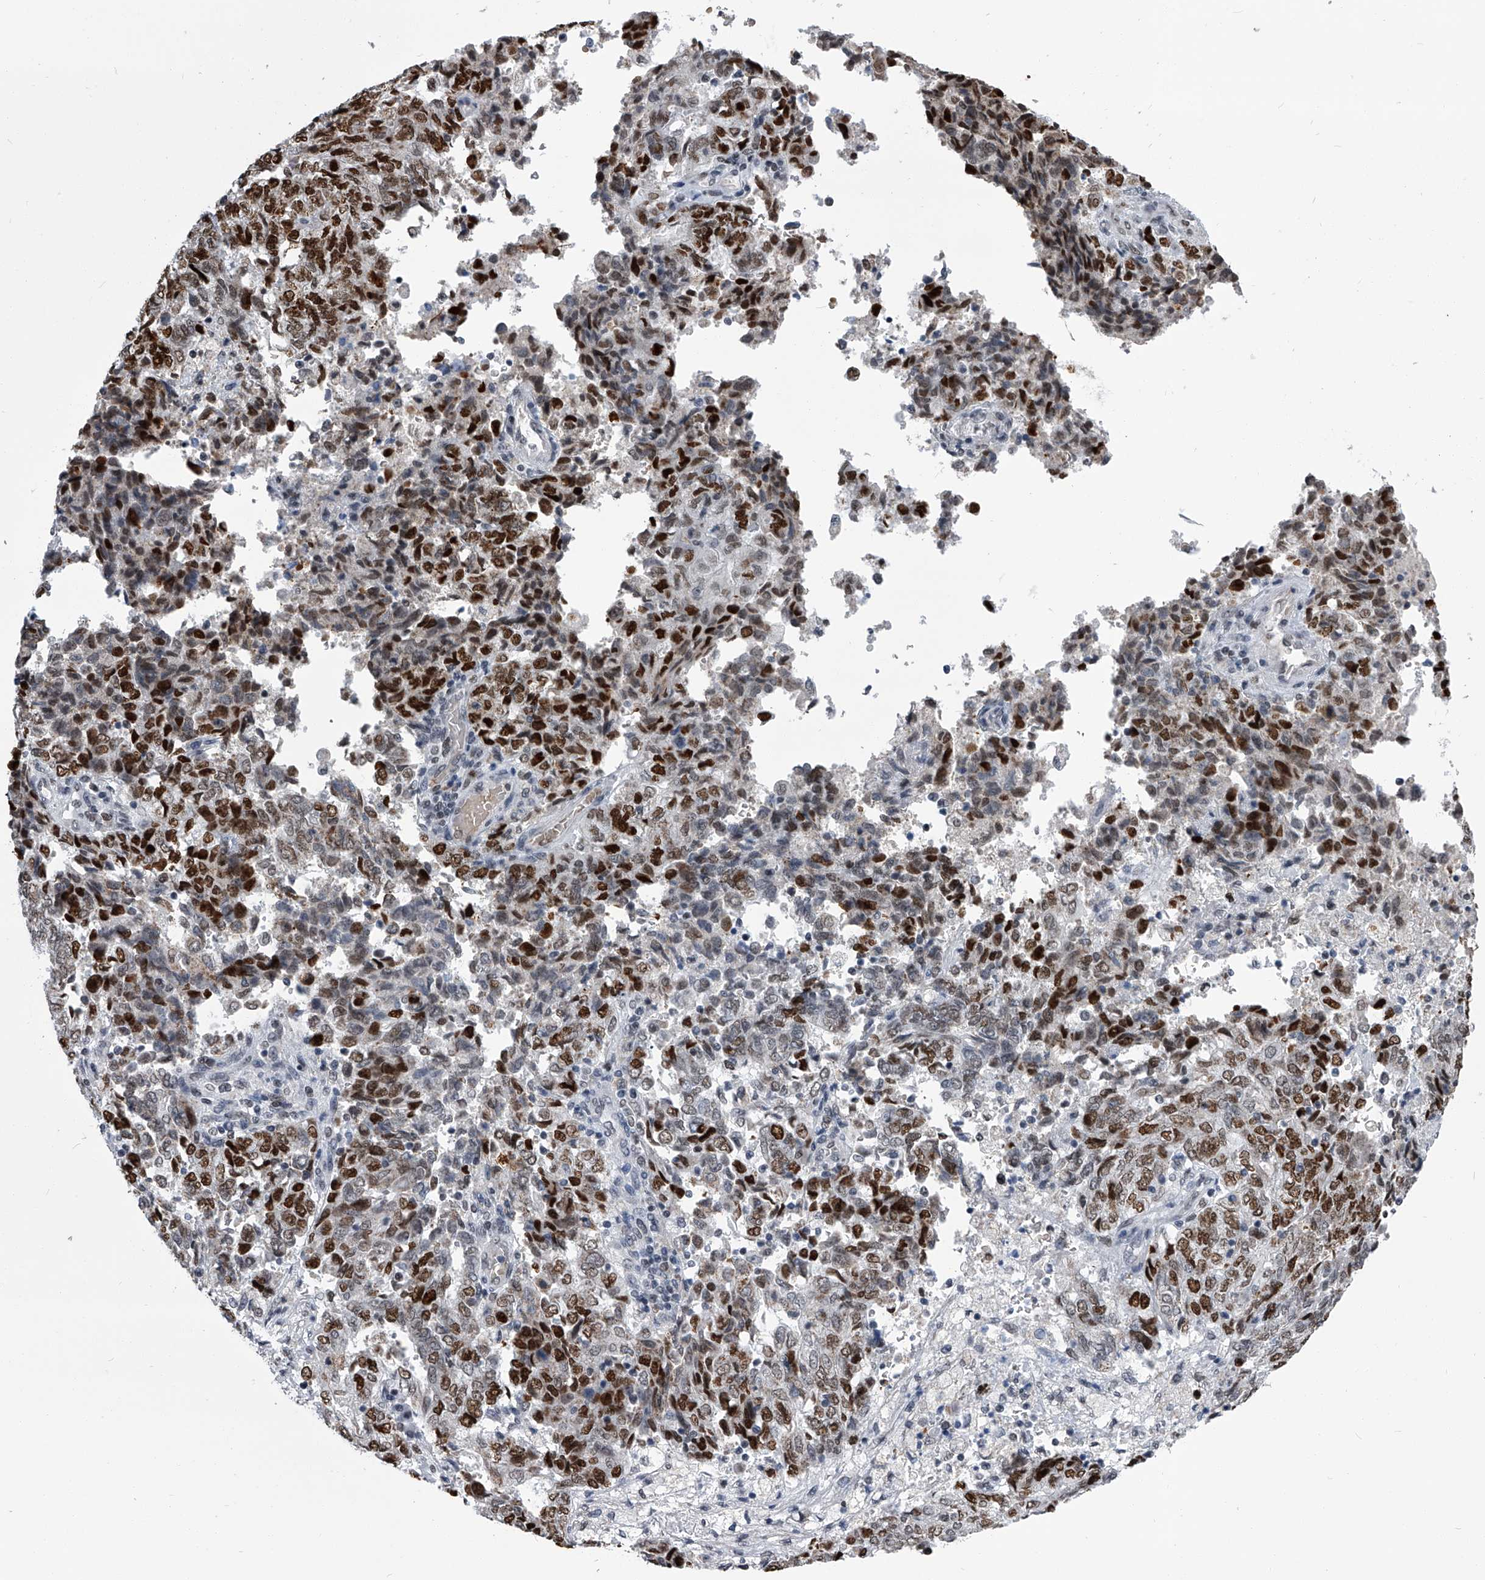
{"staining": {"intensity": "strong", "quantity": "25%-75%", "location": "nuclear"}, "tissue": "endometrial cancer", "cell_type": "Tumor cells", "image_type": "cancer", "snomed": [{"axis": "morphology", "description": "Adenocarcinoma, NOS"}, {"axis": "topography", "description": "Endometrium"}], "caption": "High-magnification brightfield microscopy of adenocarcinoma (endometrial) stained with DAB (3,3'-diaminobenzidine) (brown) and counterstained with hematoxylin (blue). tumor cells exhibit strong nuclear expression is identified in approximately25%-75% of cells.", "gene": "SIM2", "patient": {"sex": "female", "age": 80}}